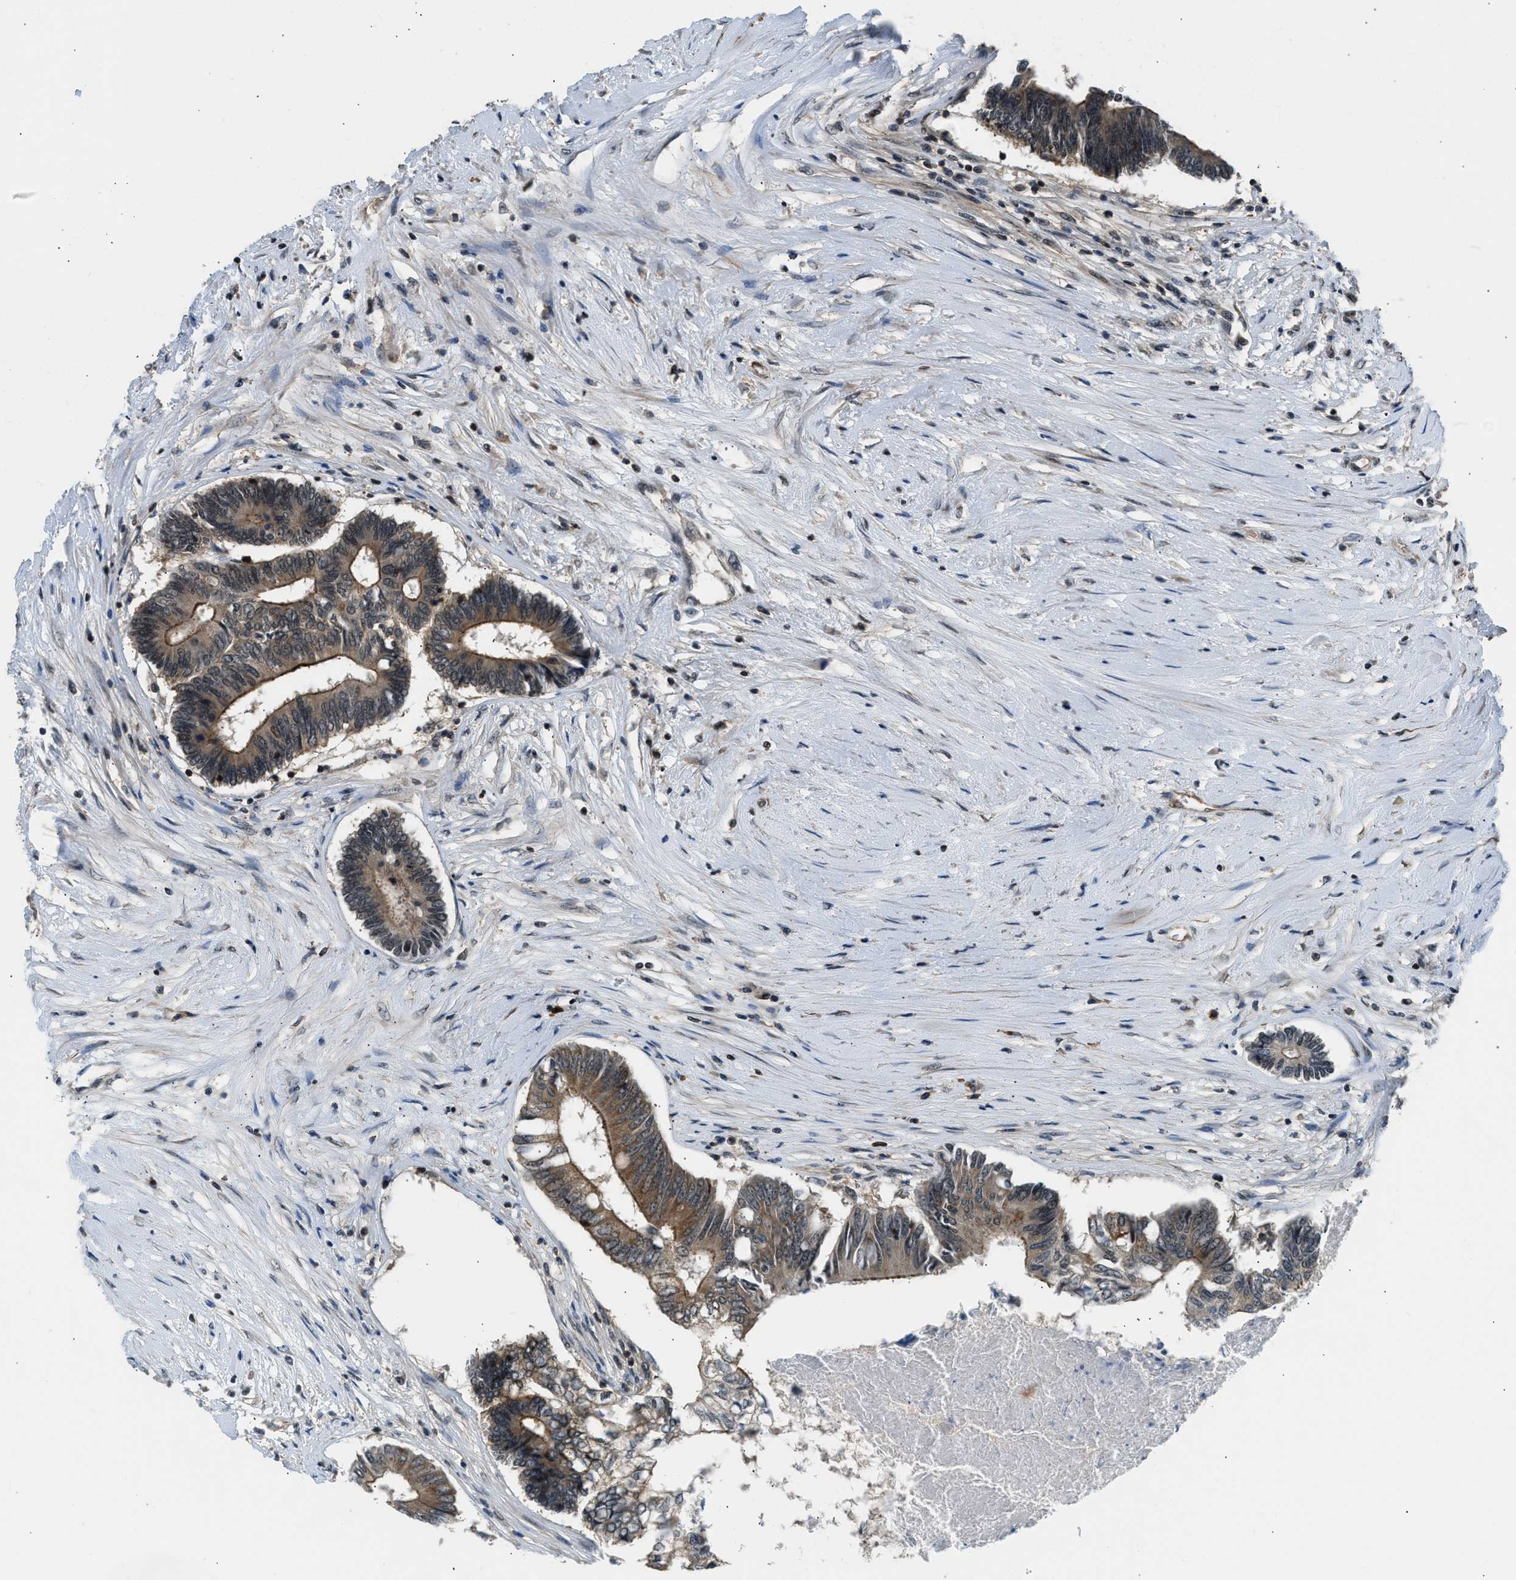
{"staining": {"intensity": "moderate", "quantity": ">75%", "location": "cytoplasmic/membranous"}, "tissue": "colorectal cancer", "cell_type": "Tumor cells", "image_type": "cancer", "snomed": [{"axis": "morphology", "description": "Adenocarcinoma, NOS"}, {"axis": "topography", "description": "Rectum"}], "caption": "Adenocarcinoma (colorectal) stained with a protein marker displays moderate staining in tumor cells.", "gene": "MTMR1", "patient": {"sex": "male", "age": 63}}